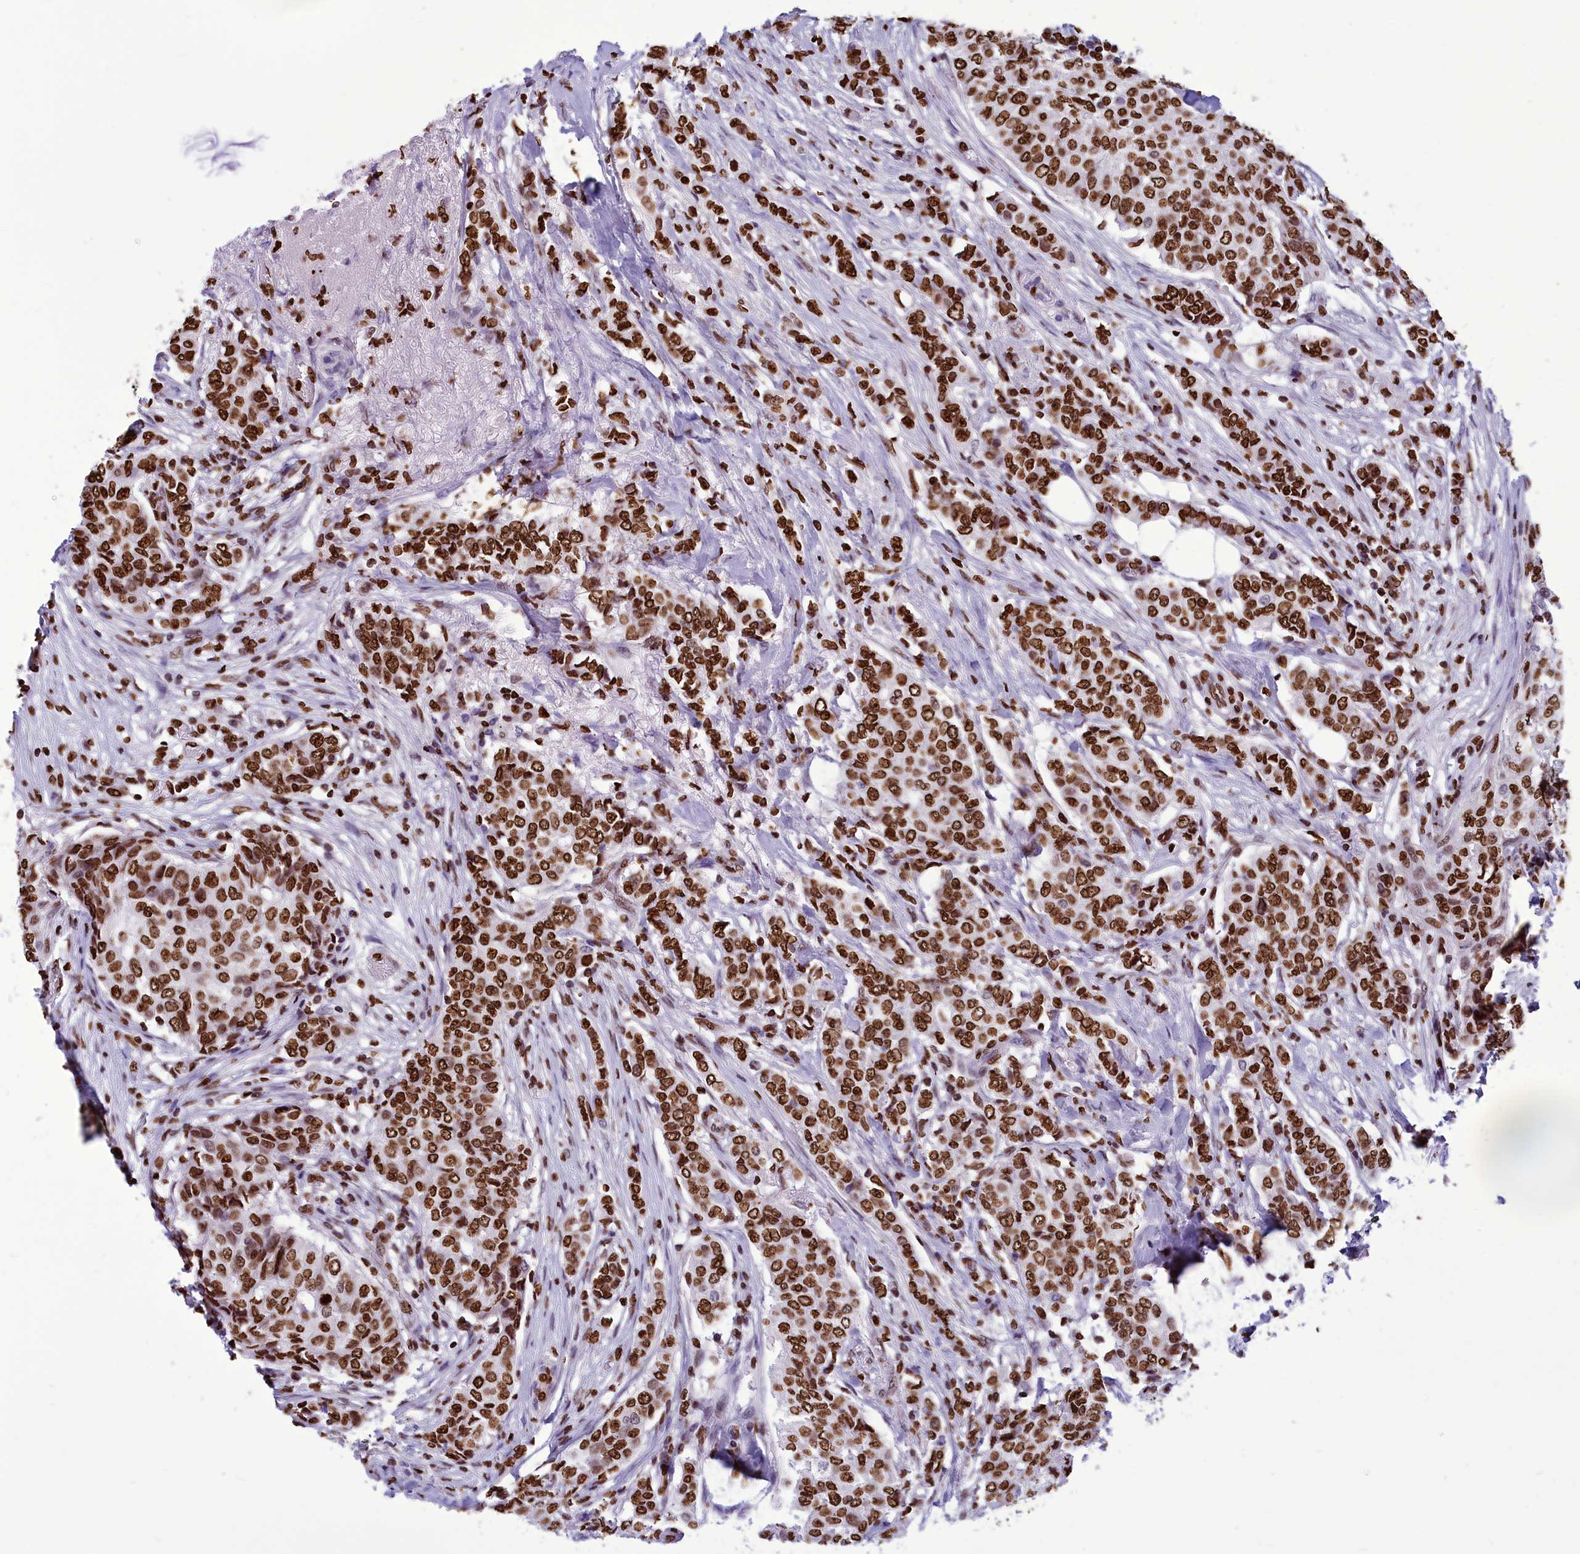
{"staining": {"intensity": "strong", "quantity": ">75%", "location": "nuclear"}, "tissue": "breast cancer", "cell_type": "Tumor cells", "image_type": "cancer", "snomed": [{"axis": "morphology", "description": "Lobular carcinoma"}, {"axis": "topography", "description": "Breast"}], "caption": "Immunohistochemical staining of breast cancer exhibits high levels of strong nuclear protein expression in about >75% of tumor cells.", "gene": "AKAP17A", "patient": {"sex": "female", "age": 51}}